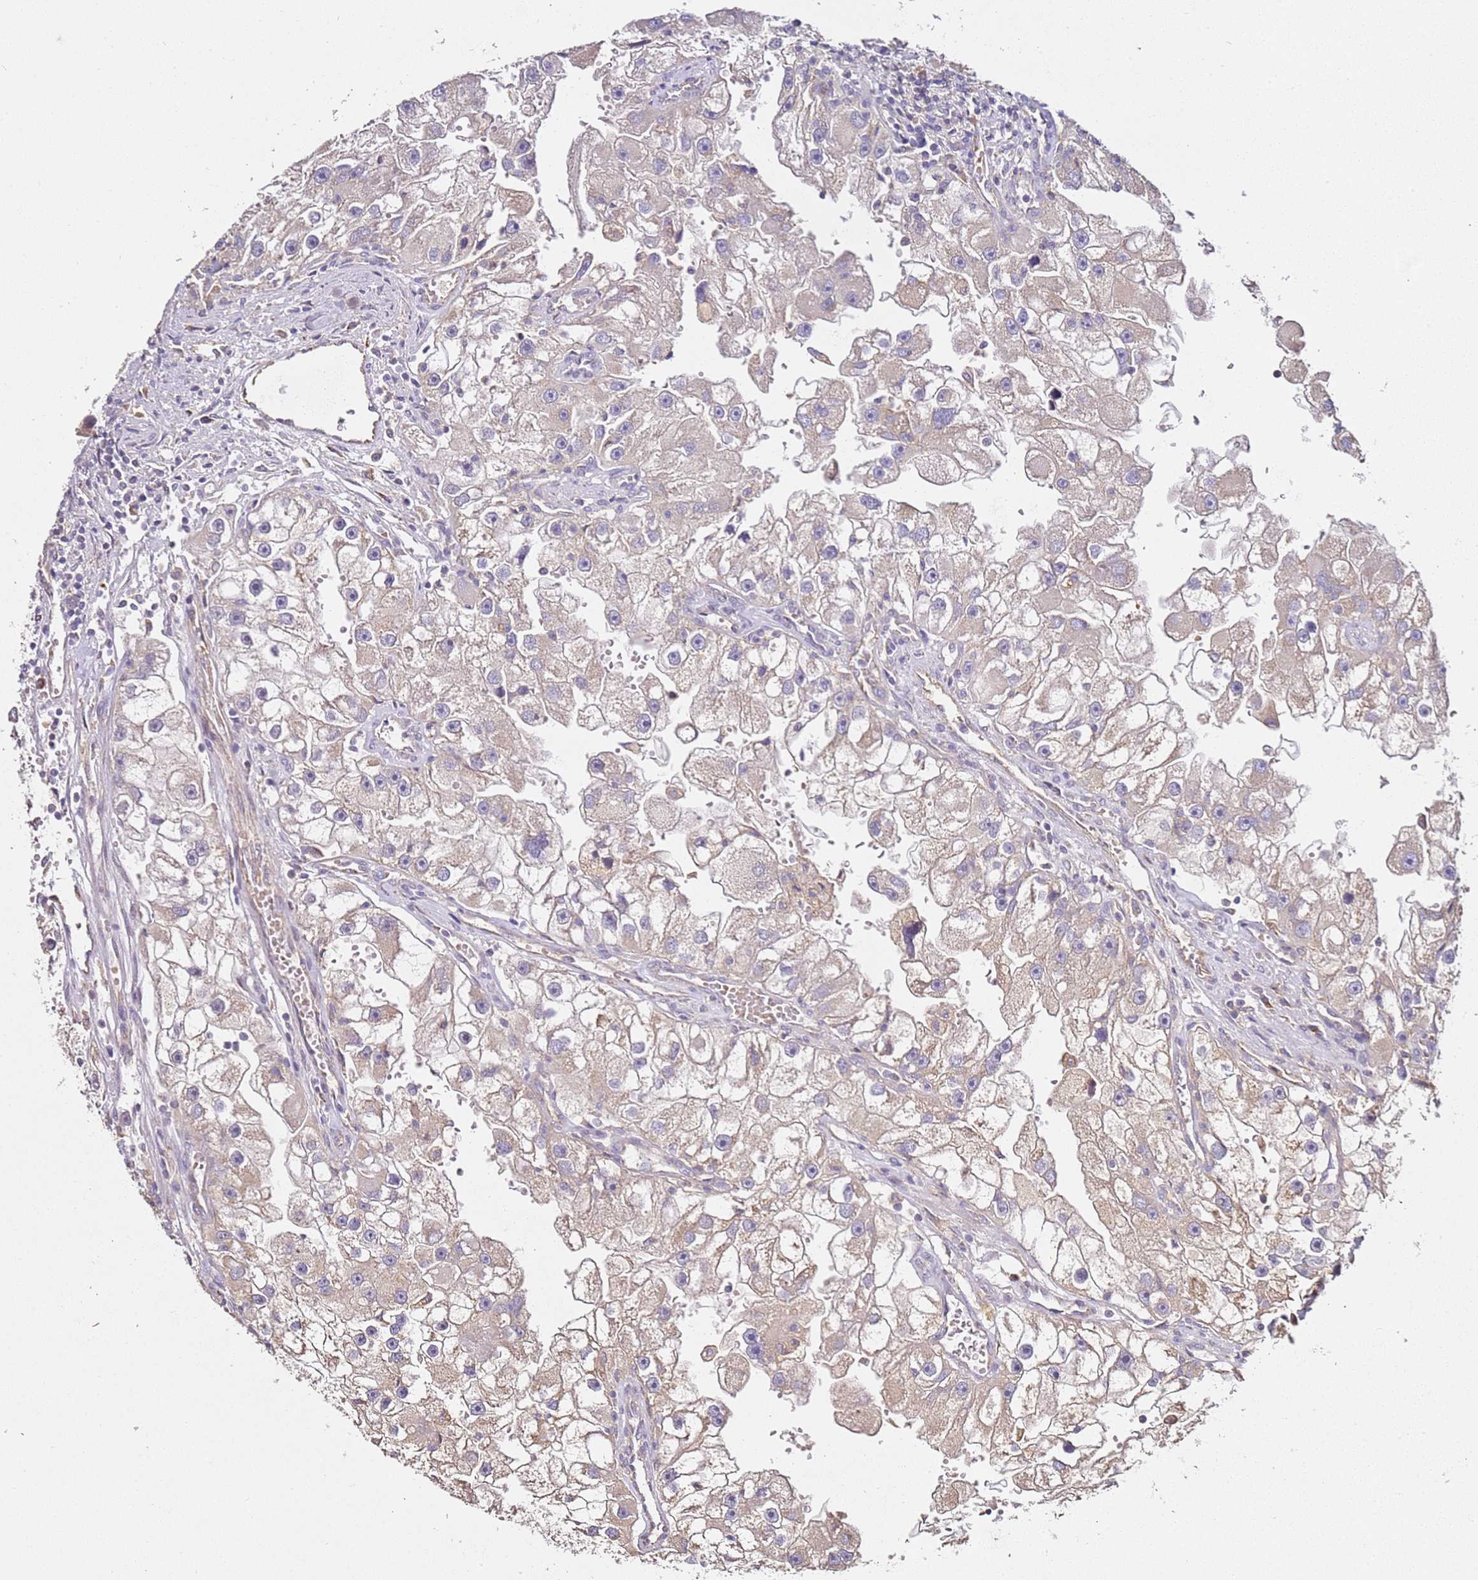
{"staining": {"intensity": "negative", "quantity": "none", "location": "none"}, "tissue": "renal cancer", "cell_type": "Tumor cells", "image_type": "cancer", "snomed": [{"axis": "morphology", "description": "Adenocarcinoma, NOS"}, {"axis": "topography", "description": "Kidney"}], "caption": "This is an IHC histopathology image of human renal adenocarcinoma. There is no positivity in tumor cells.", "gene": "OR2B11", "patient": {"sex": "male", "age": 63}}